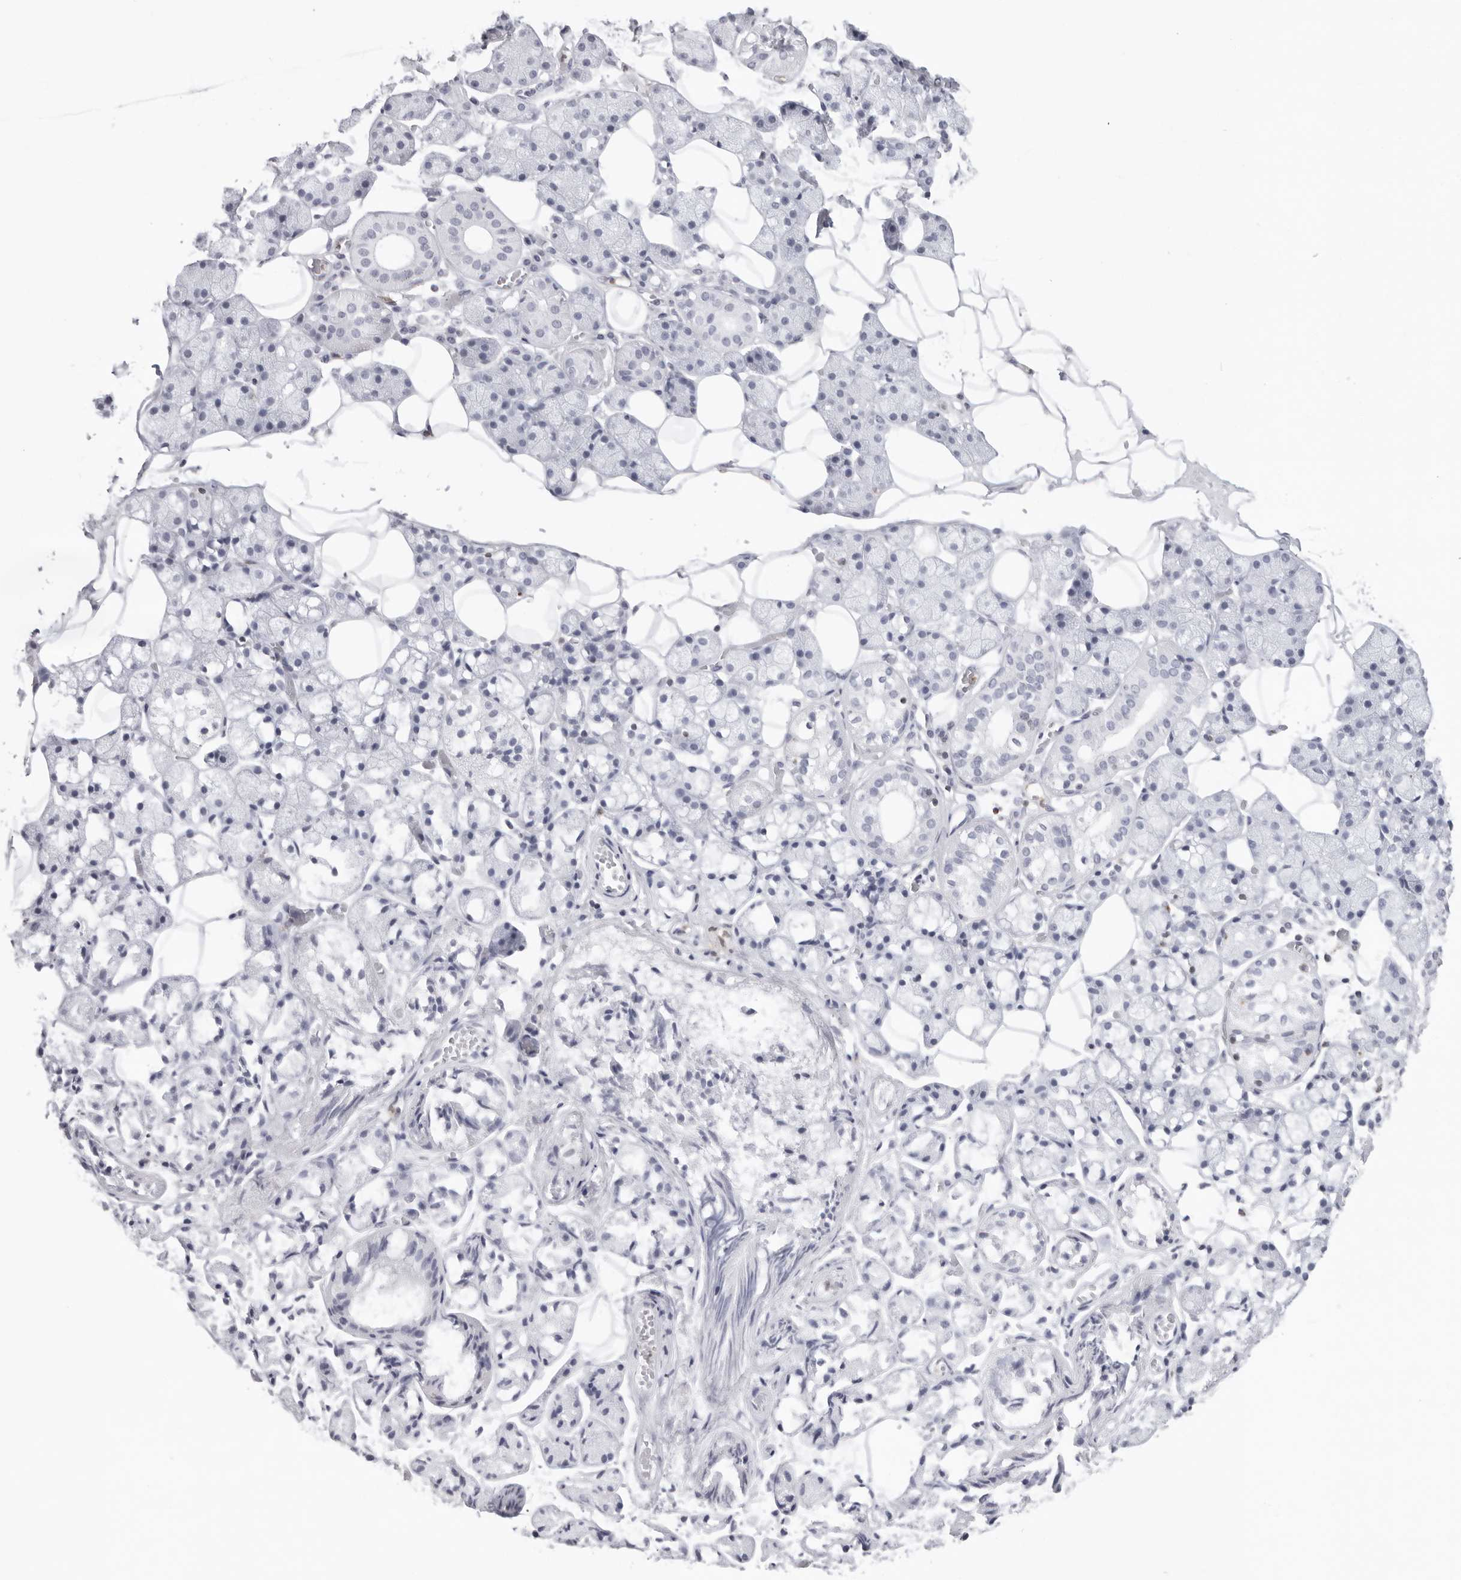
{"staining": {"intensity": "negative", "quantity": "none", "location": "none"}, "tissue": "salivary gland", "cell_type": "Glandular cells", "image_type": "normal", "snomed": [{"axis": "morphology", "description": "Normal tissue, NOS"}, {"axis": "topography", "description": "Salivary gland"}], "caption": "Glandular cells are negative for protein expression in benign human salivary gland. The staining is performed using DAB (3,3'-diaminobenzidine) brown chromogen with nuclei counter-stained in using hematoxylin.", "gene": "FMNL1", "patient": {"sex": "female", "age": 33}}